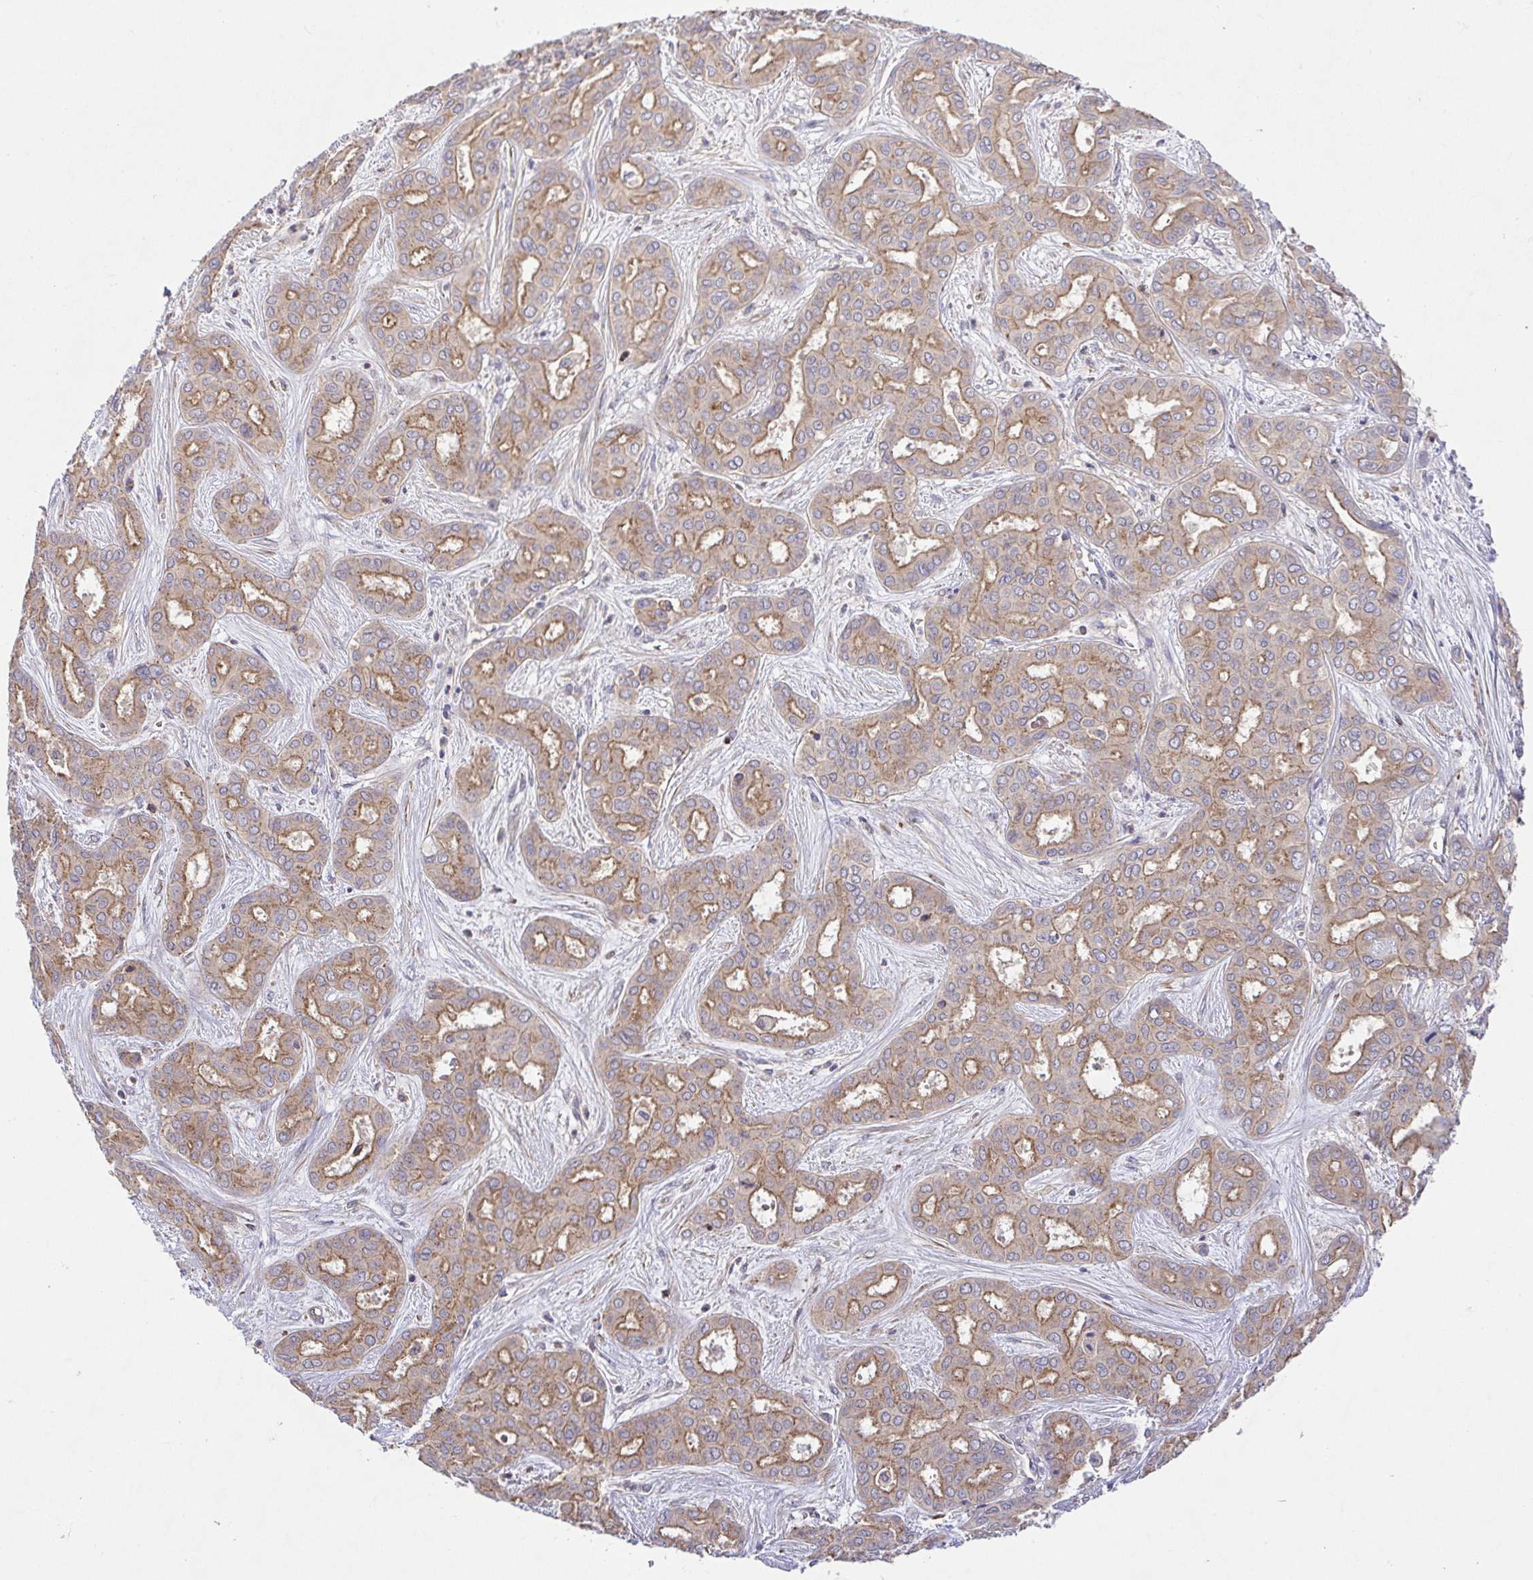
{"staining": {"intensity": "strong", "quantity": "25%-75%", "location": "cytoplasmic/membranous"}, "tissue": "liver cancer", "cell_type": "Tumor cells", "image_type": "cancer", "snomed": [{"axis": "morphology", "description": "Cholangiocarcinoma"}, {"axis": "topography", "description": "Liver"}], "caption": "DAB (3,3'-diaminobenzidine) immunohistochemical staining of human cholangiocarcinoma (liver) shows strong cytoplasmic/membranous protein expression in approximately 25%-75% of tumor cells.", "gene": "IDE", "patient": {"sex": "female", "age": 64}}